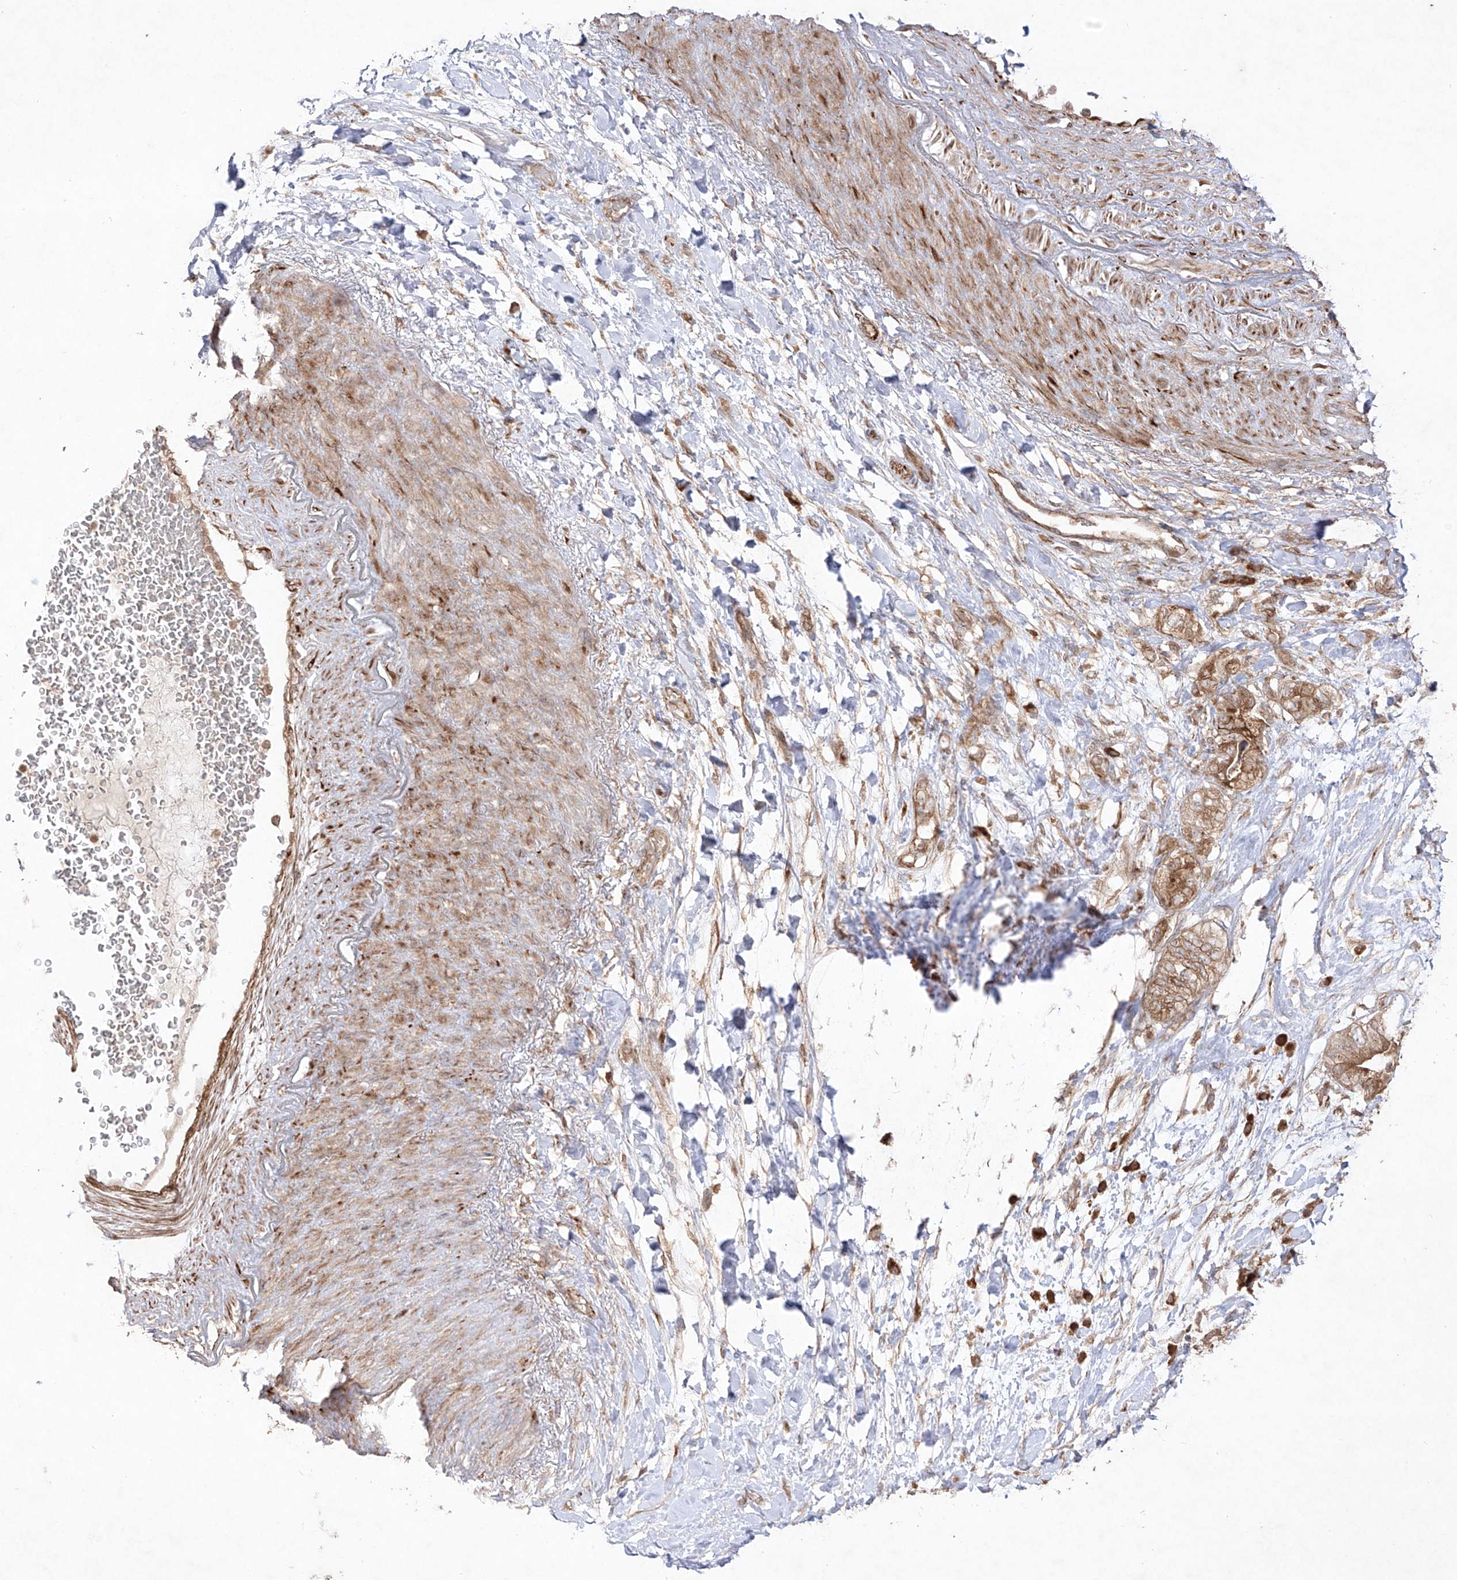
{"staining": {"intensity": "moderate", "quantity": ">75%", "location": "cytoplasmic/membranous"}, "tissue": "pancreatic cancer", "cell_type": "Tumor cells", "image_type": "cancer", "snomed": [{"axis": "morphology", "description": "Adenocarcinoma, NOS"}, {"axis": "topography", "description": "Pancreas"}], "caption": "IHC of human pancreatic cancer reveals medium levels of moderate cytoplasmic/membranous staining in approximately >75% of tumor cells.", "gene": "YKT6", "patient": {"sex": "female", "age": 73}}